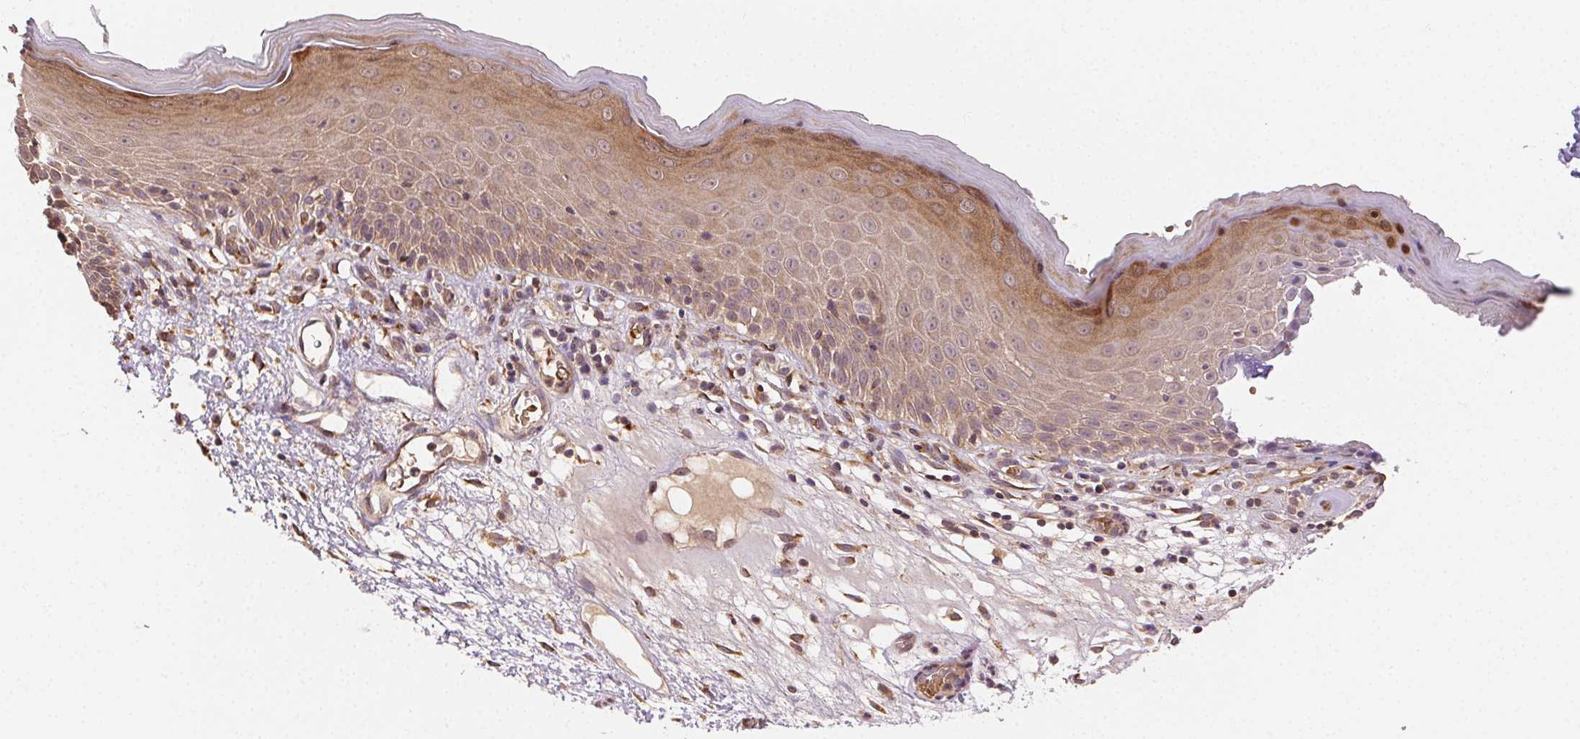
{"staining": {"intensity": "moderate", "quantity": ">75%", "location": "cytoplasmic/membranous"}, "tissue": "skin", "cell_type": "Epidermal cells", "image_type": "normal", "snomed": [{"axis": "morphology", "description": "Normal tissue, NOS"}, {"axis": "topography", "description": "Vulva"}], "caption": "Approximately >75% of epidermal cells in normal human skin demonstrate moderate cytoplasmic/membranous protein positivity as visualized by brown immunohistochemical staining.", "gene": "KLHL15", "patient": {"sex": "female", "age": 68}}